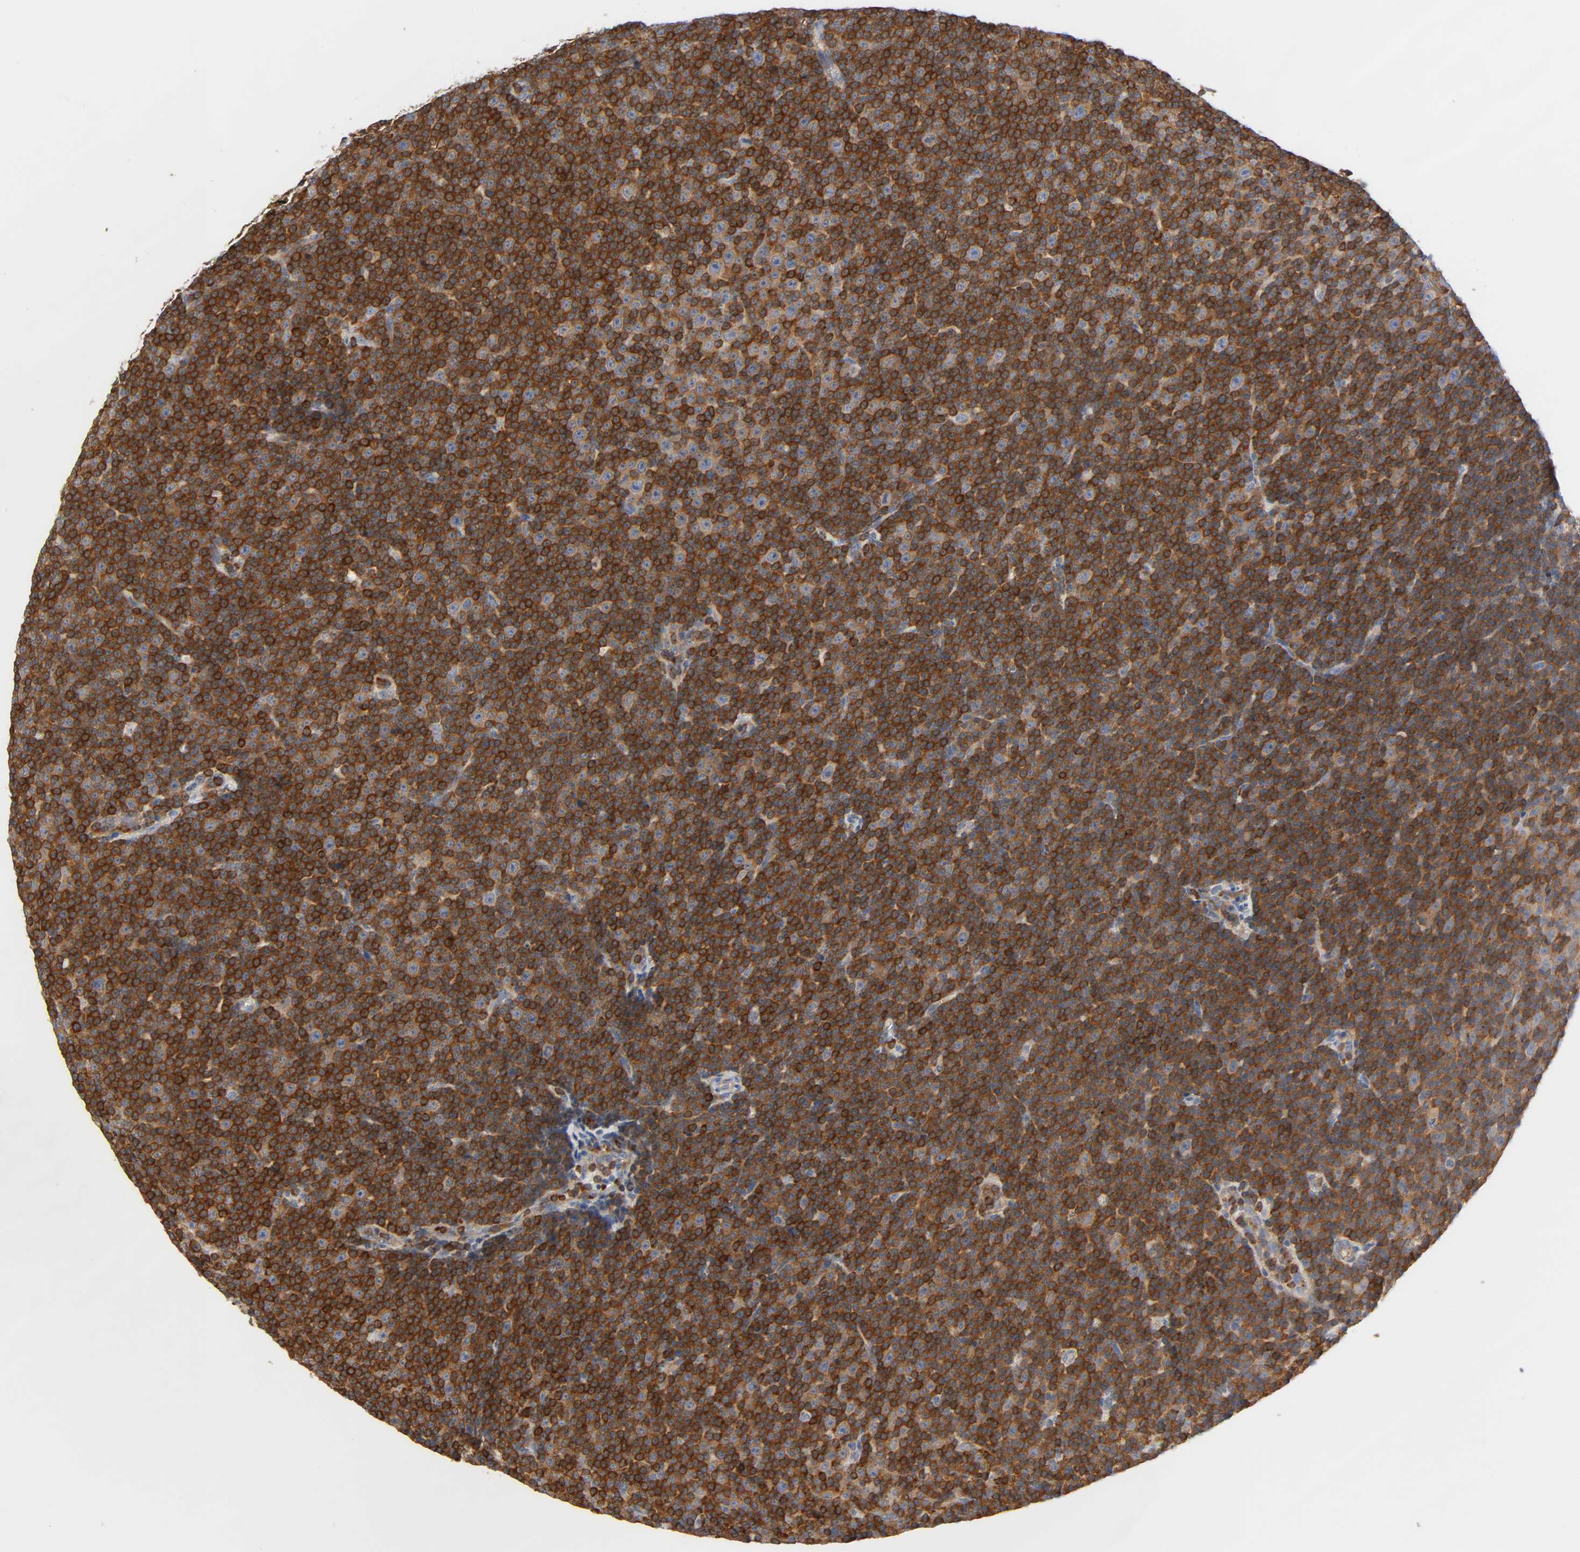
{"staining": {"intensity": "strong", "quantity": ">75%", "location": "cytoplasmic/membranous"}, "tissue": "lymphoma", "cell_type": "Tumor cells", "image_type": "cancer", "snomed": [{"axis": "morphology", "description": "Malignant lymphoma, non-Hodgkin's type, Low grade"}, {"axis": "topography", "description": "Lymph node"}], "caption": "The image exhibits immunohistochemical staining of lymphoma. There is strong cytoplasmic/membranous positivity is appreciated in approximately >75% of tumor cells.", "gene": "BIN1", "patient": {"sex": "female", "age": 67}}